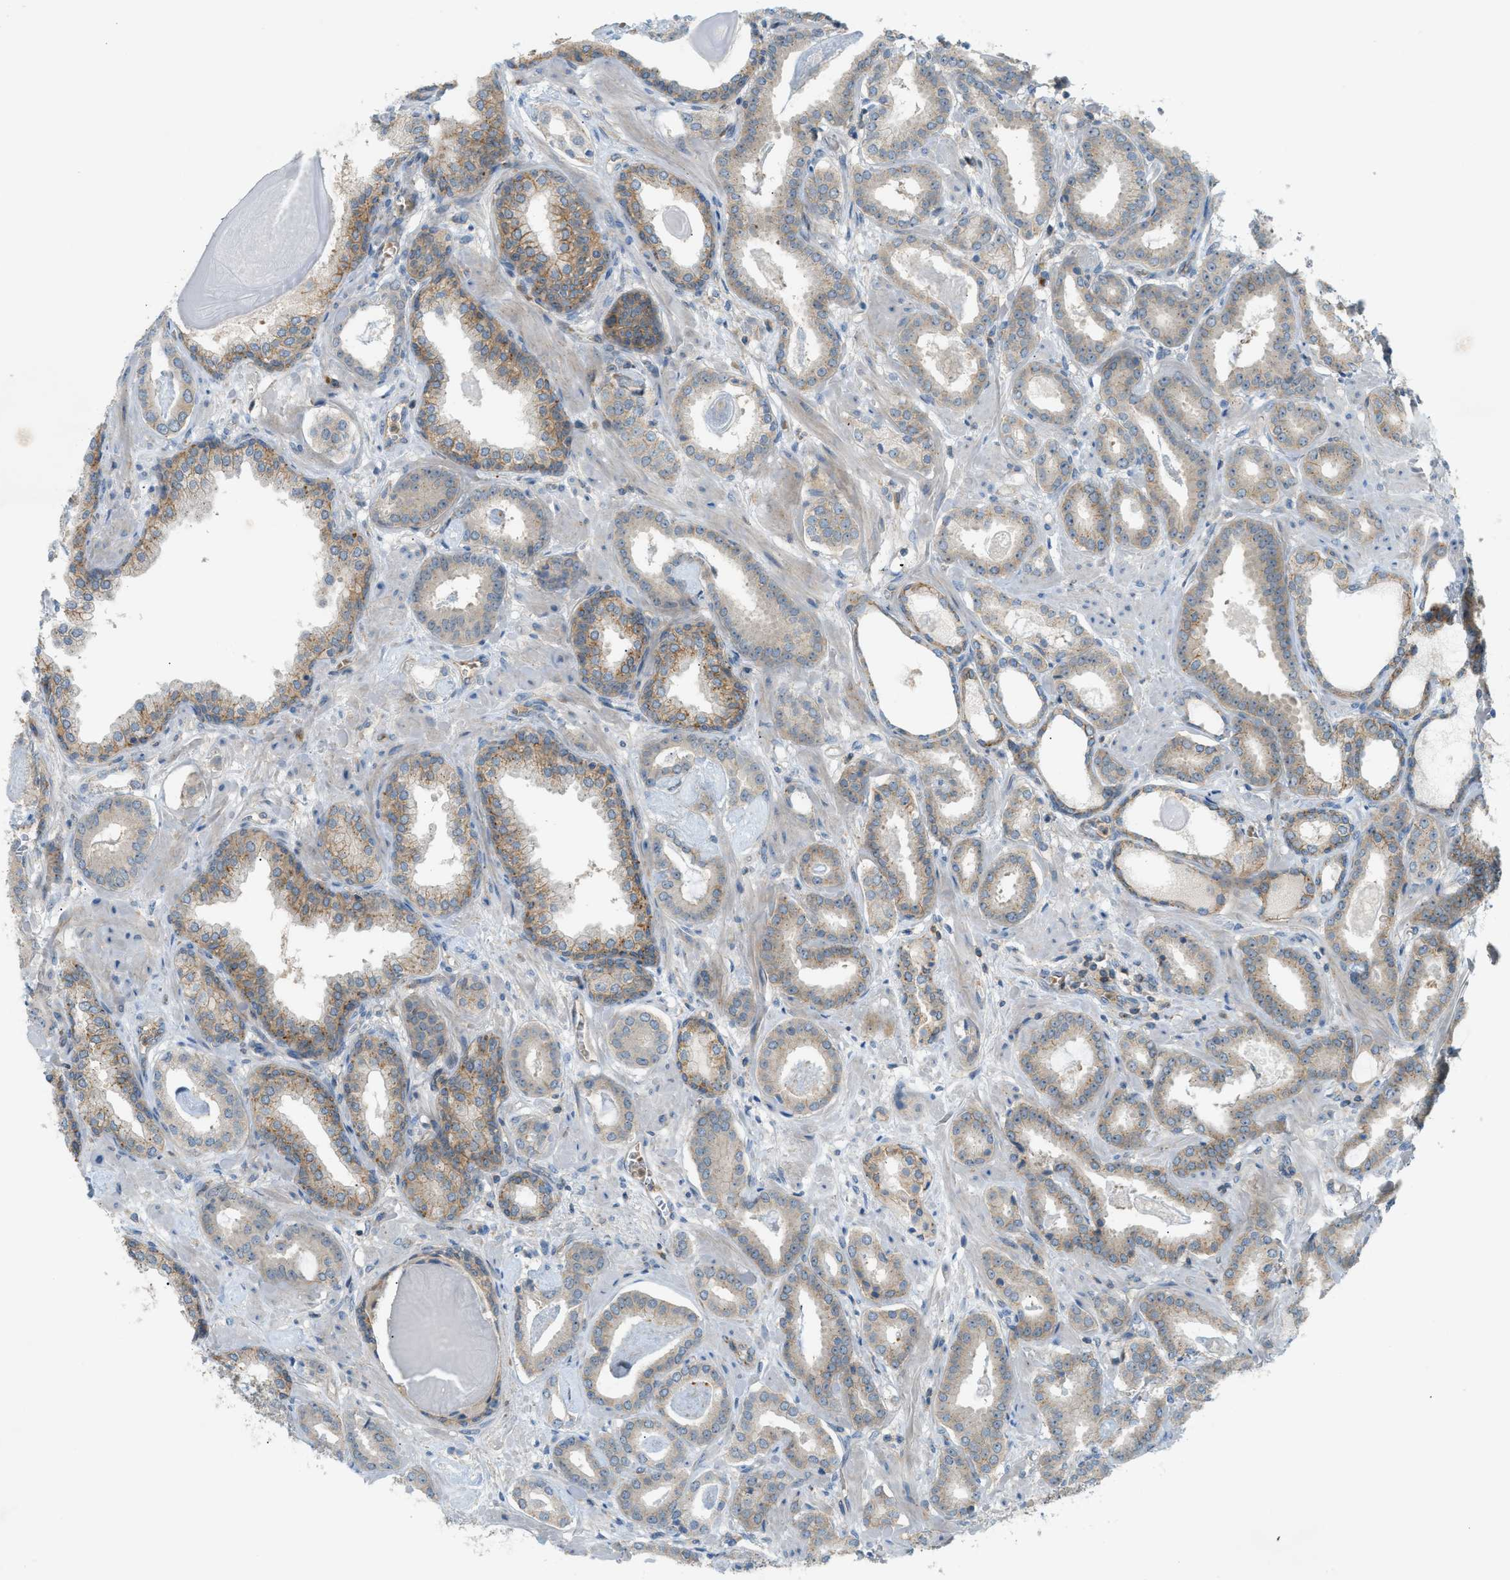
{"staining": {"intensity": "moderate", "quantity": "25%-75%", "location": "cytoplasmic/membranous"}, "tissue": "prostate cancer", "cell_type": "Tumor cells", "image_type": "cancer", "snomed": [{"axis": "morphology", "description": "Adenocarcinoma, Low grade"}, {"axis": "topography", "description": "Prostate"}], "caption": "This image displays IHC staining of adenocarcinoma (low-grade) (prostate), with medium moderate cytoplasmic/membranous staining in approximately 25%-75% of tumor cells.", "gene": "GRK6", "patient": {"sex": "male", "age": 53}}